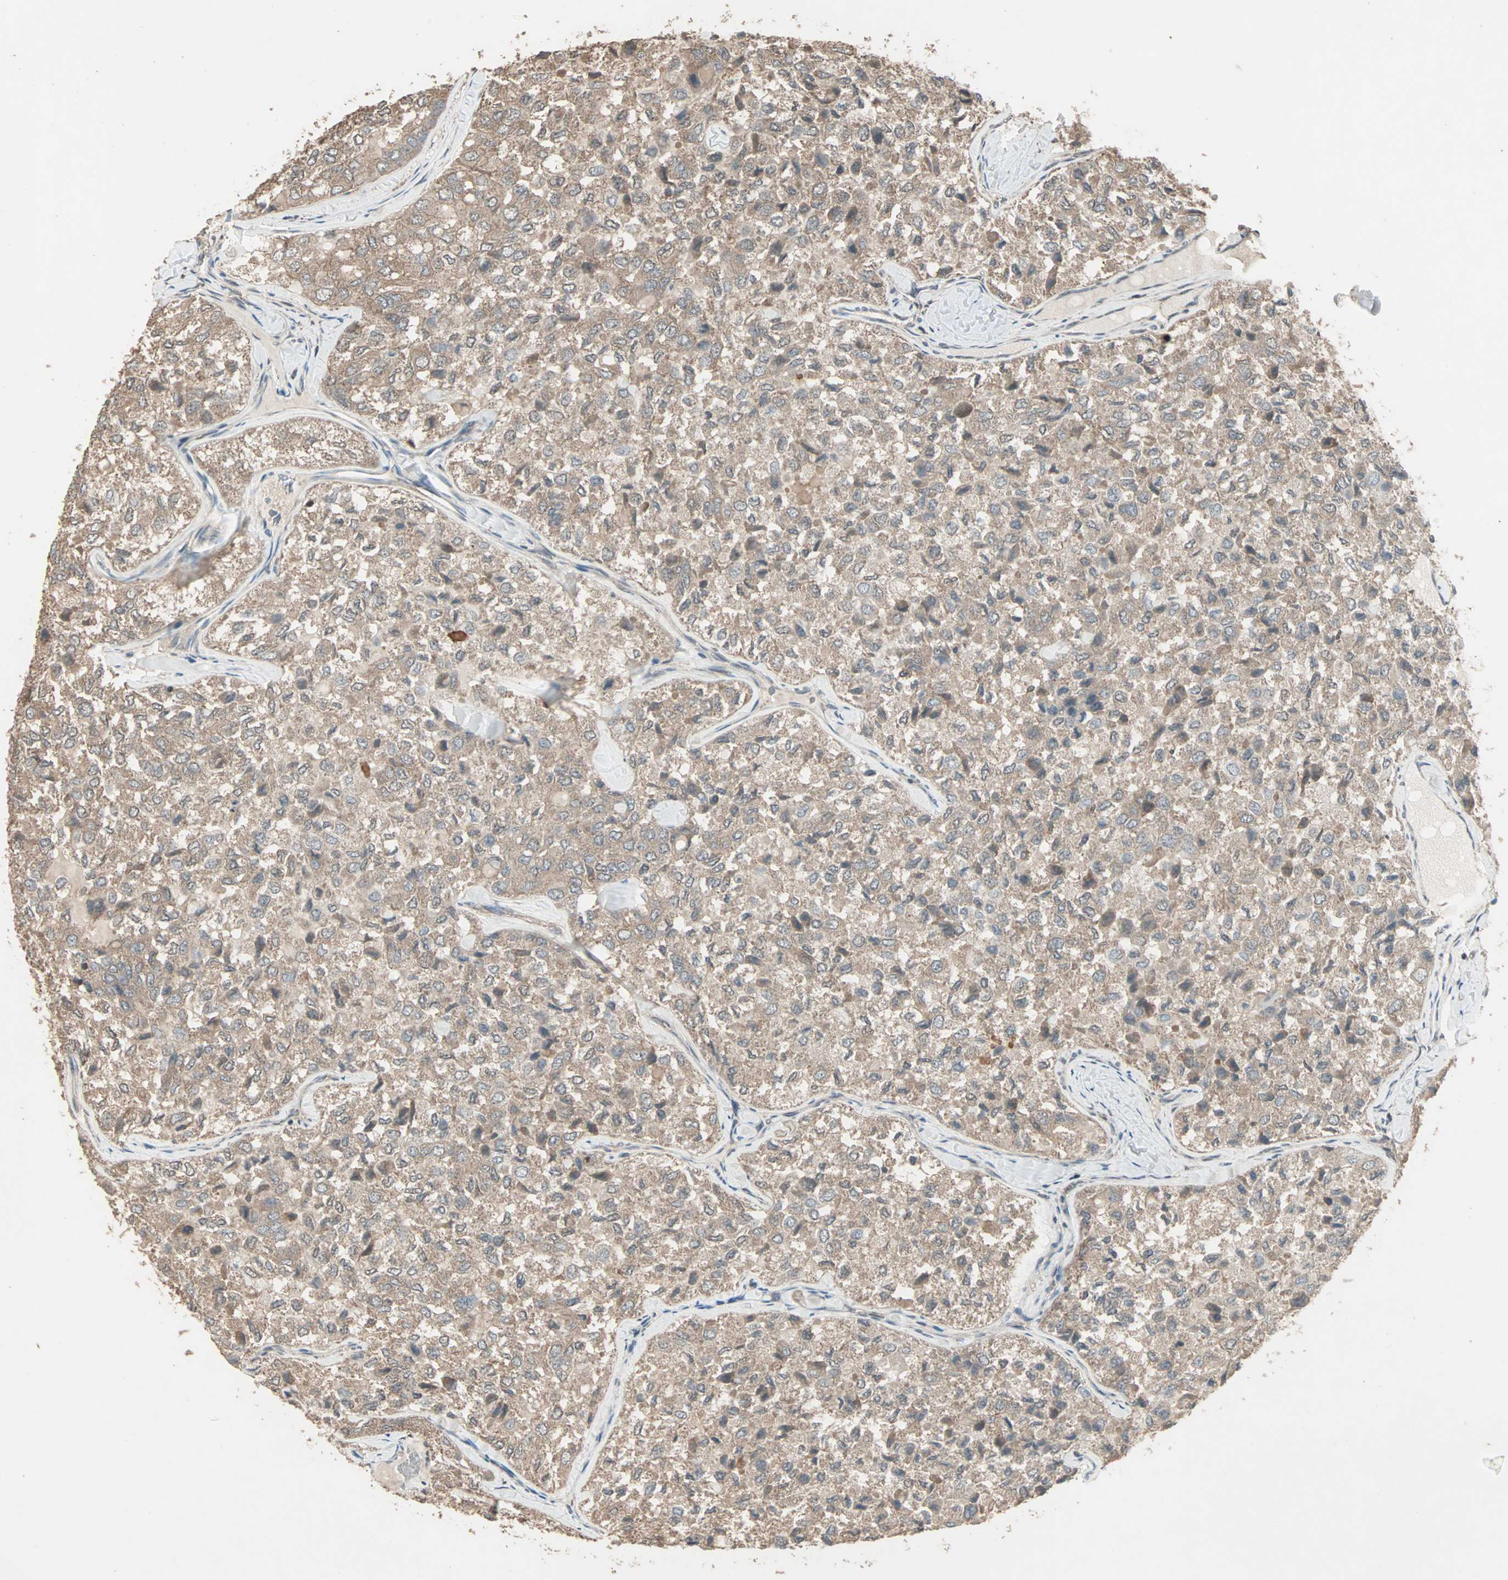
{"staining": {"intensity": "moderate", "quantity": ">75%", "location": "cytoplasmic/membranous"}, "tissue": "thyroid cancer", "cell_type": "Tumor cells", "image_type": "cancer", "snomed": [{"axis": "morphology", "description": "Follicular adenoma carcinoma, NOS"}, {"axis": "topography", "description": "Thyroid gland"}], "caption": "Human thyroid cancer (follicular adenoma carcinoma) stained with a protein marker shows moderate staining in tumor cells.", "gene": "UBAC1", "patient": {"sex": "male", "age": 75}}